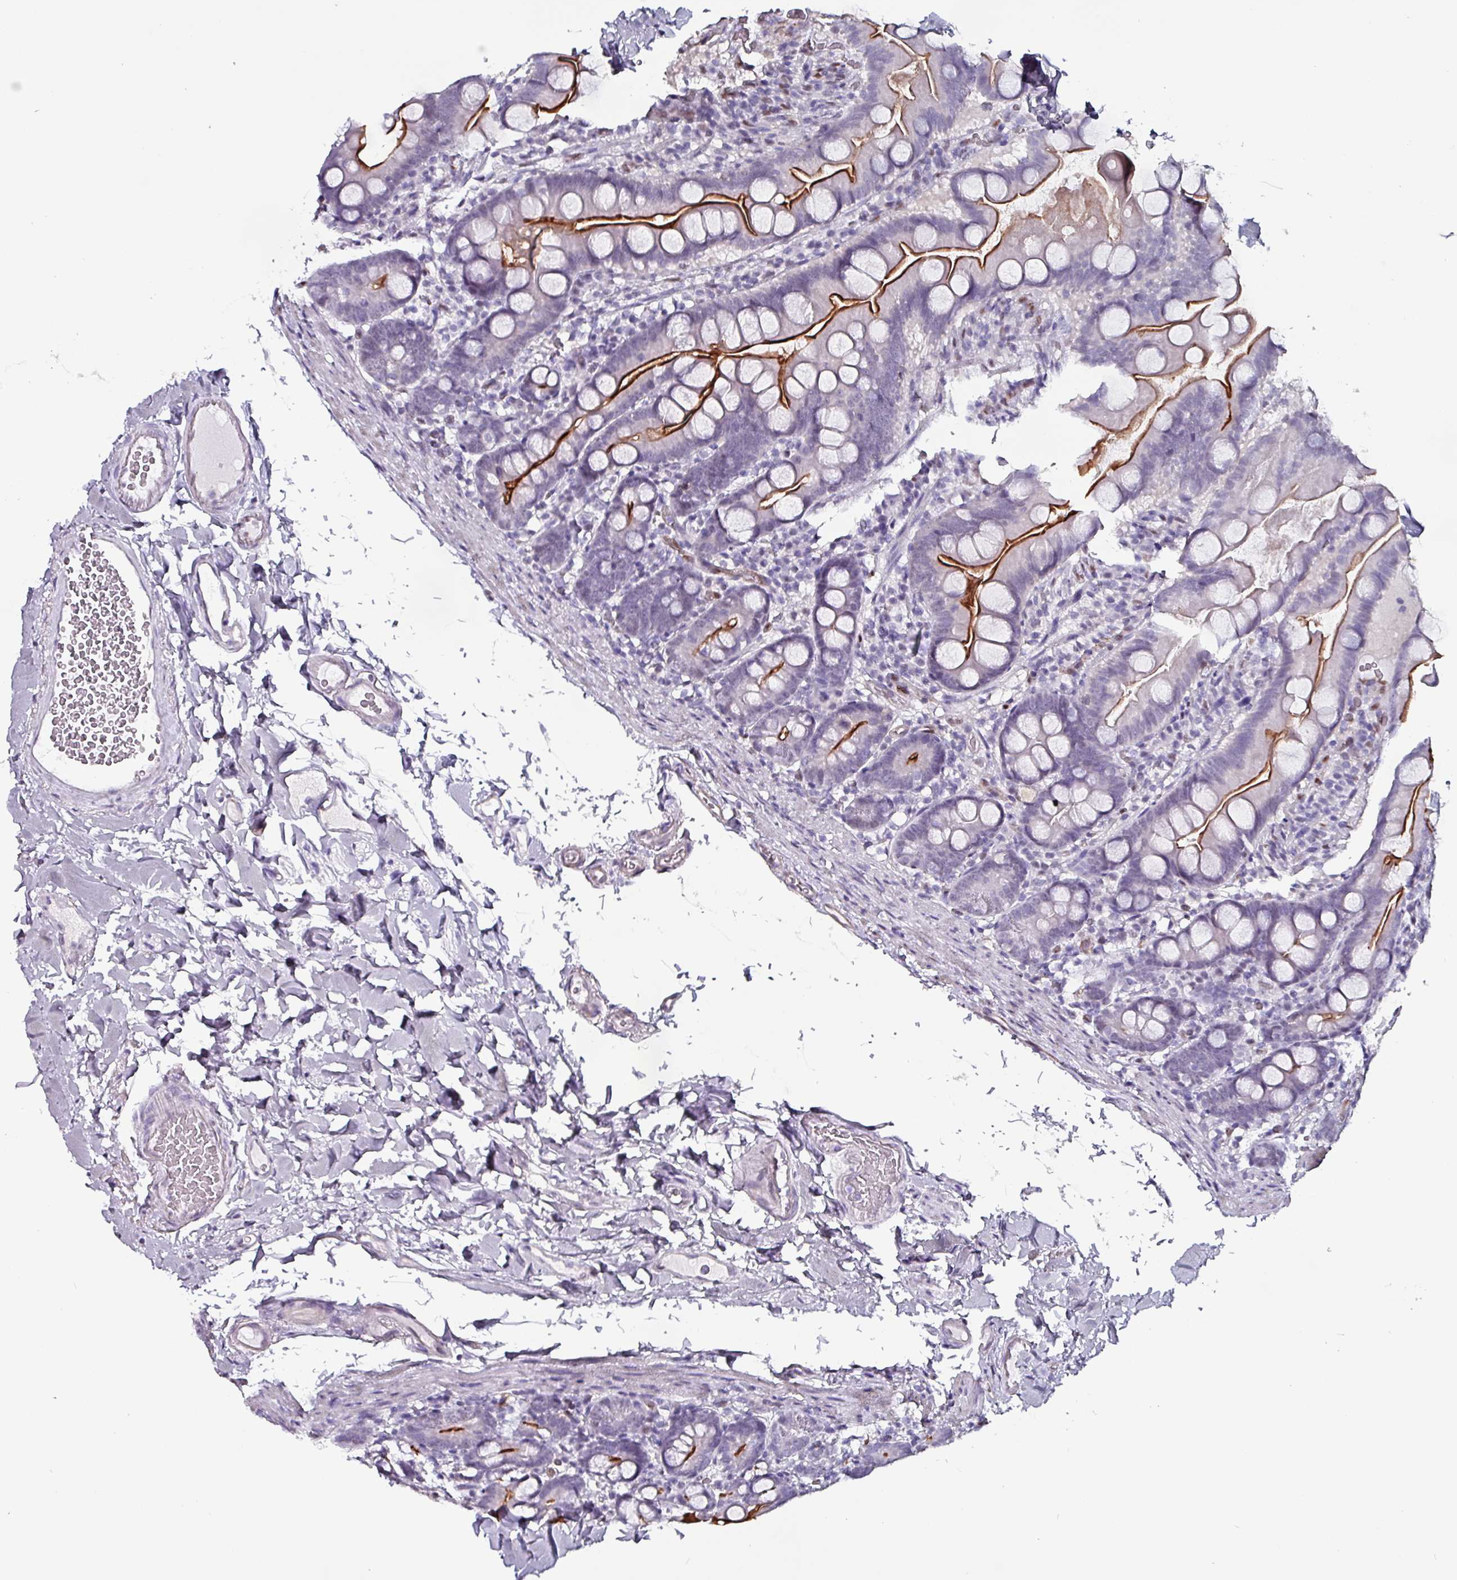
{"staining": {"intensity": "strong", "quantity": ">75%", "location": "cytoplasmic/membranous"}, "tissue": "small intestine", "cell_type": "Glandular cells", "image_type": "normal", "snomed": [{"axis": "morphology", "description": "Normal tissue, NOS"}, {"axis": "topography", "description": "Small intestine"}], "caption": "DAB immunohistochemical staining of unremarkable human small intestine exhibits strong cytoplasmic/membranous protein positivity in about >75% of glandular cells.", "gene": "ZNF816", "patient": {"sex": "female", "age": 68}}